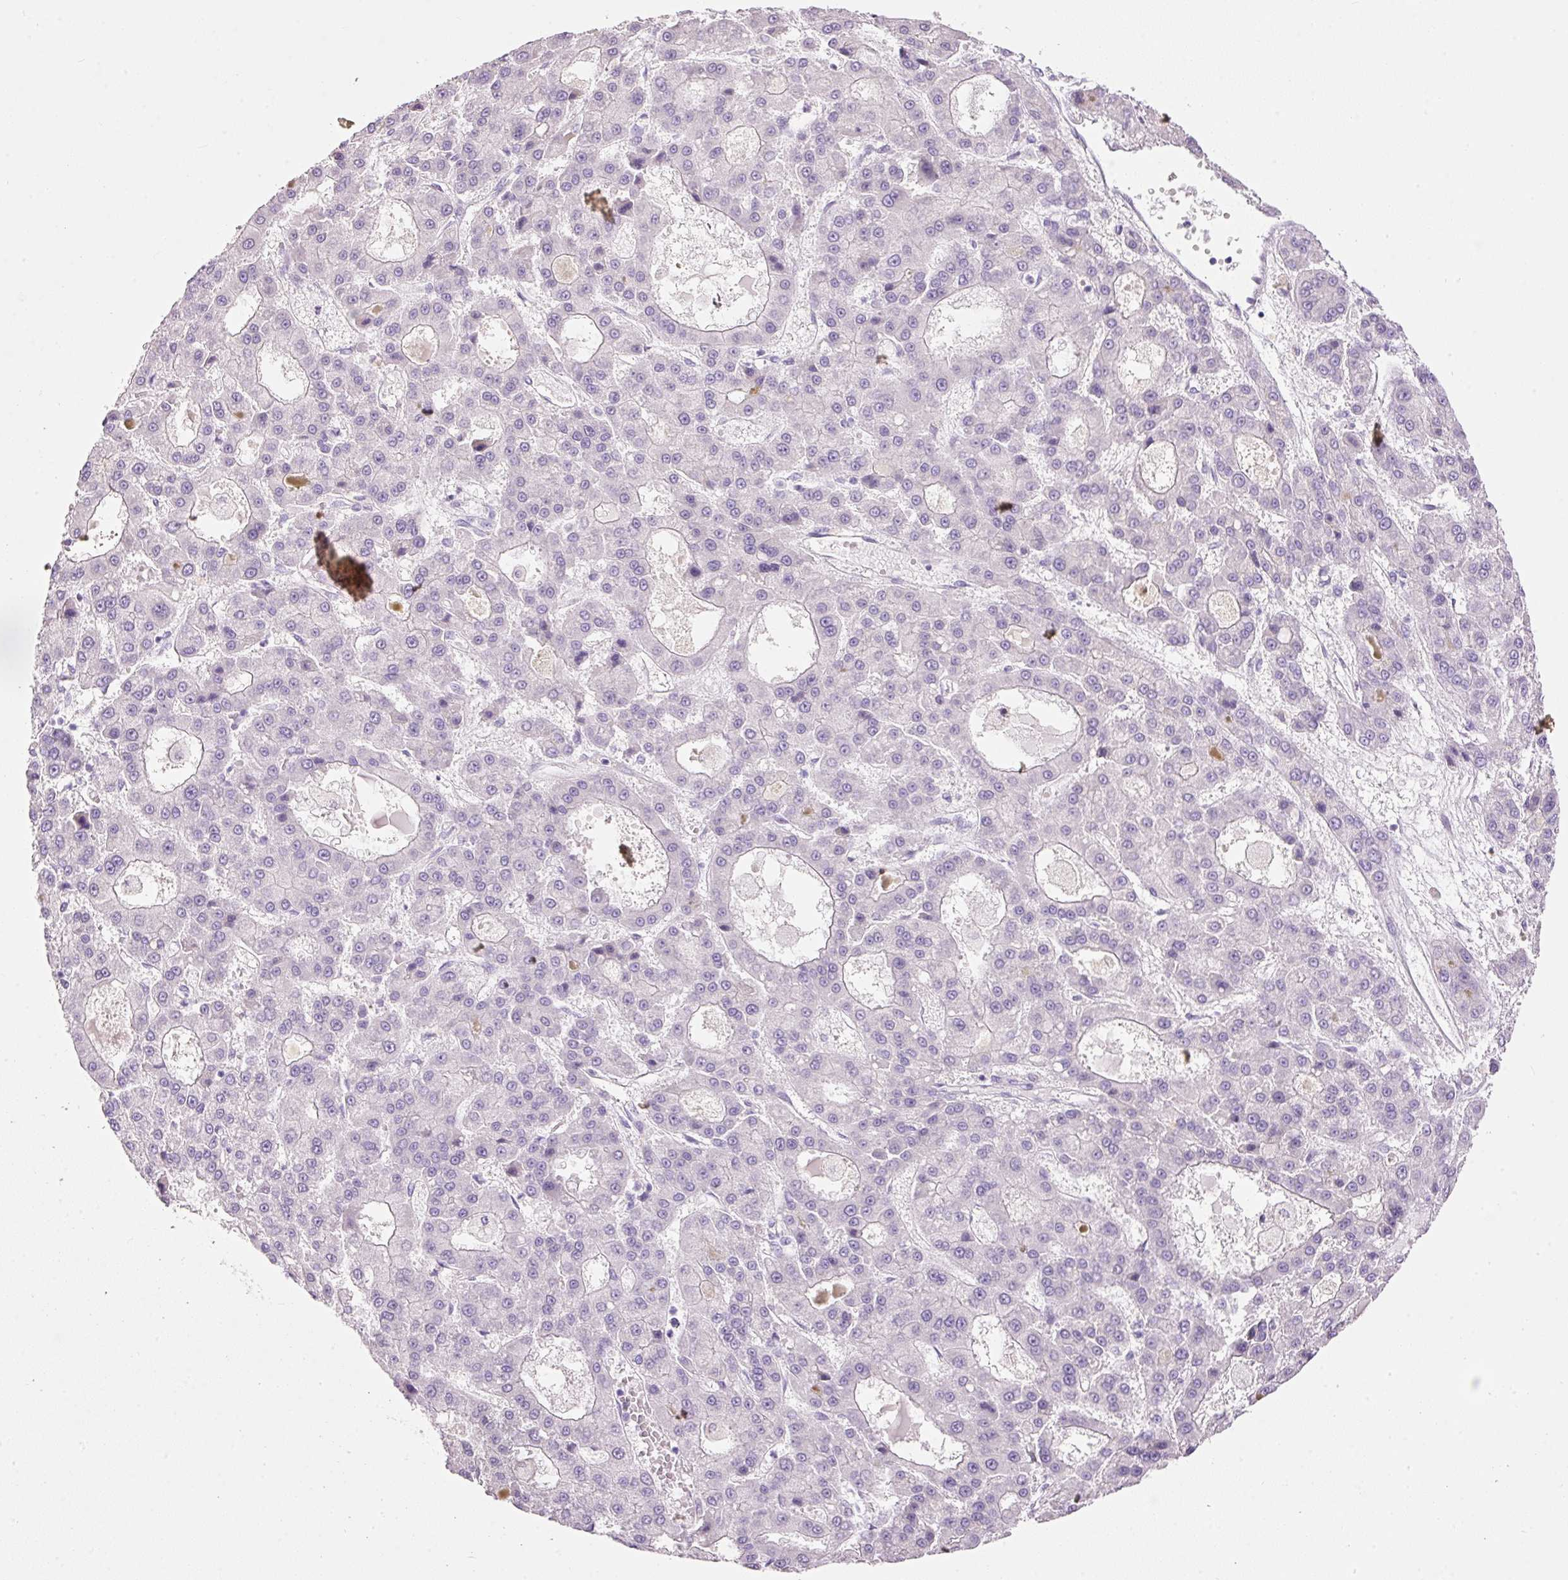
{"staining": {"intensity": "negative", "quantity": "none", "location": "none"}, "tissue": "liver cancer", "cell_type": "Tumor cells", "image_type": "cancer", "snomed": [{"axis": "morphology", "description": "Carcinoma, Hepatocellular, NOS"}, {"axis": "topography", "description": "Liver"}], "caption": "Tumor cells are negative for brown protein staining in liver hepatocellular carcinoma.", "gene": "SRC", "patient": {"sex": "male", "age": 70}}